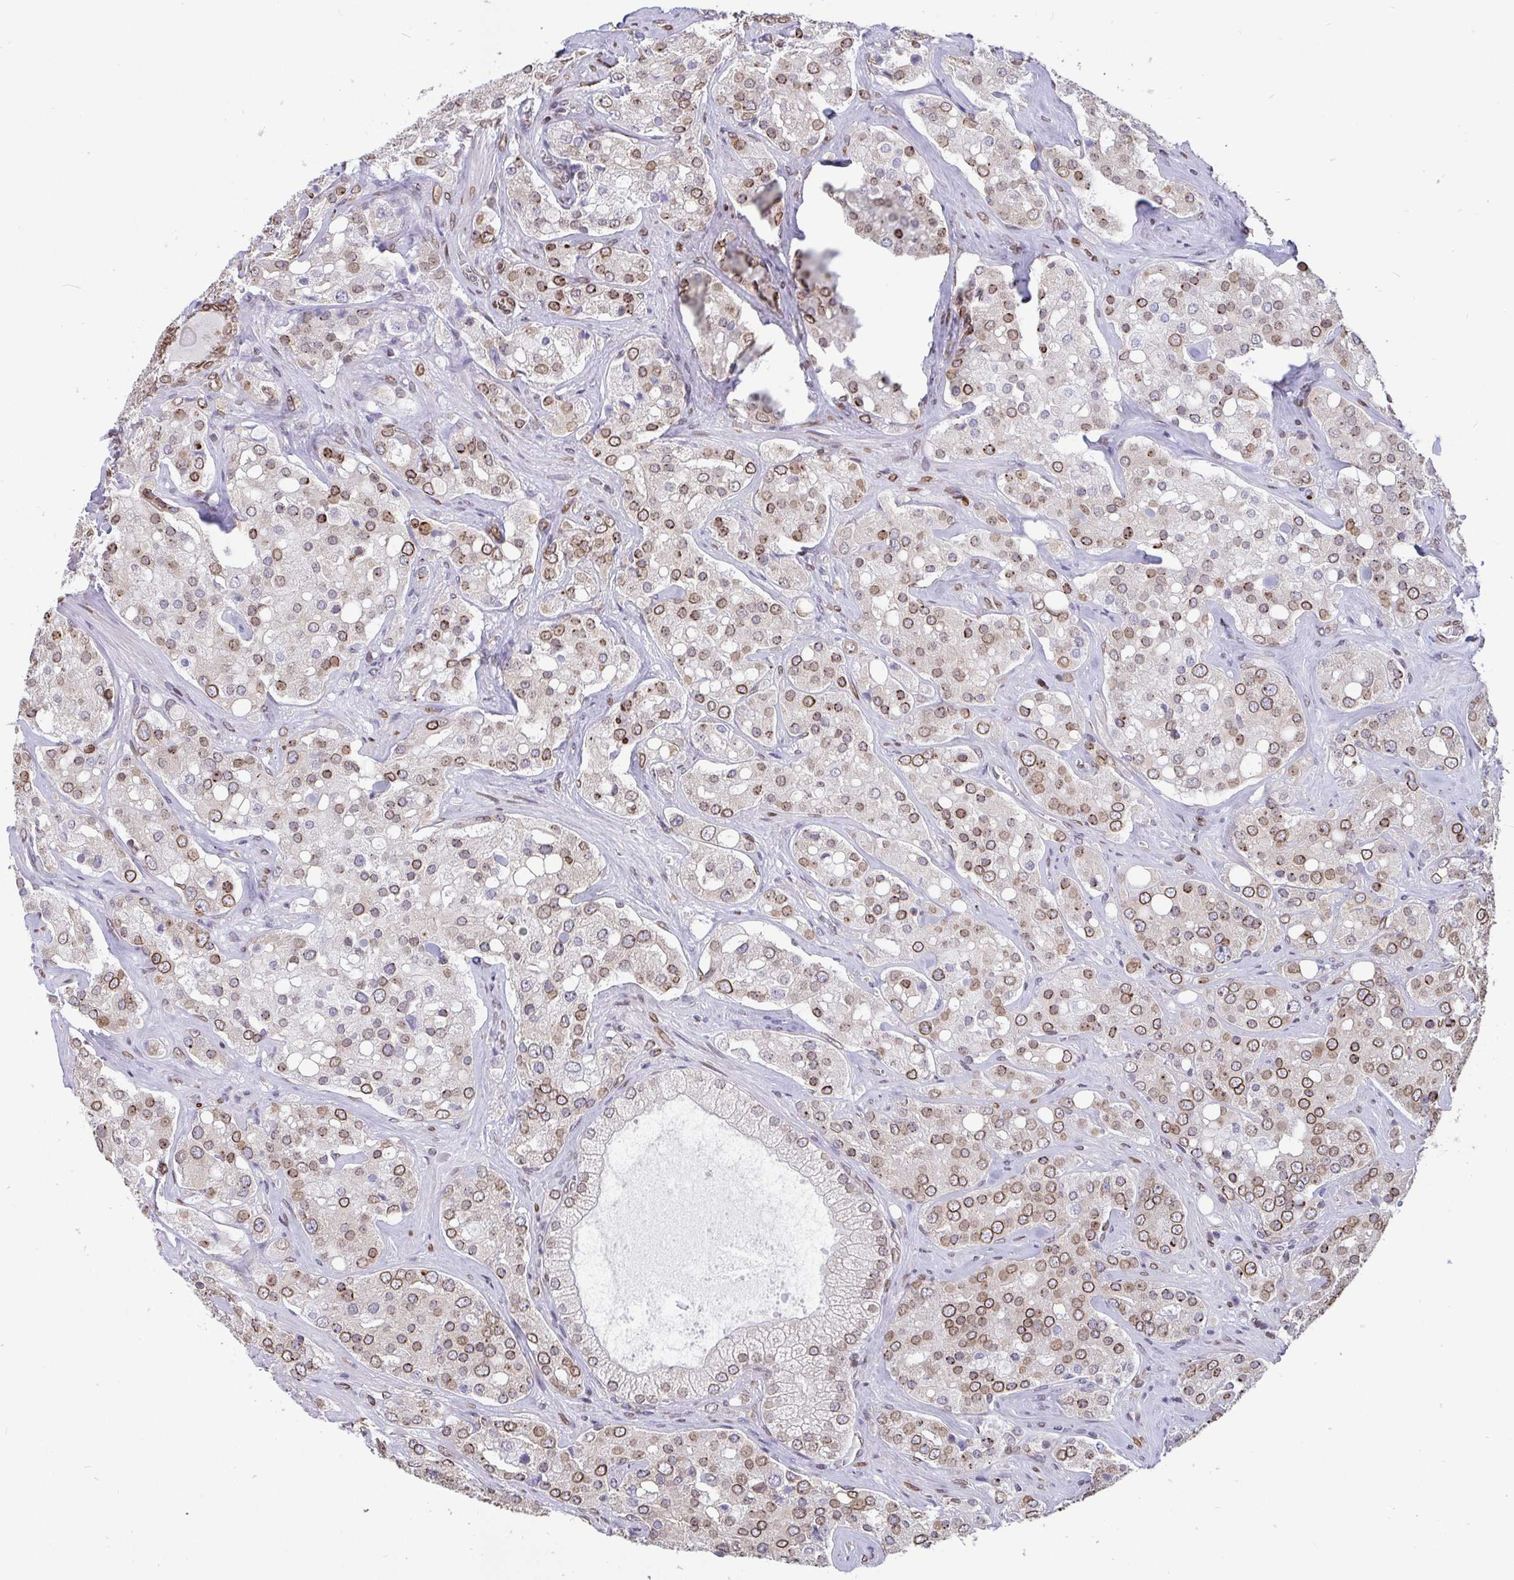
{"staining": {"intensity": "moderate", "quantity": ">75%", "location": "cytoplasmic/membranous,nuclear"}, "tissue": "prostate cancer", "cell_type": "Tumor cells", "image_type": "cancer", "snomed": [{"axis": "morphology", "description": "Adenocarcinoma, High grade"}, {"axis": "topography", "description": "Prostate"}], "caption": "Moderate cytoplasmic/membranous and nuclear expression is identified in approximately >75% of tumor cells in prostate cancer.", "gene": "EMD", "patient": {"sex": "male", "age": 67}}